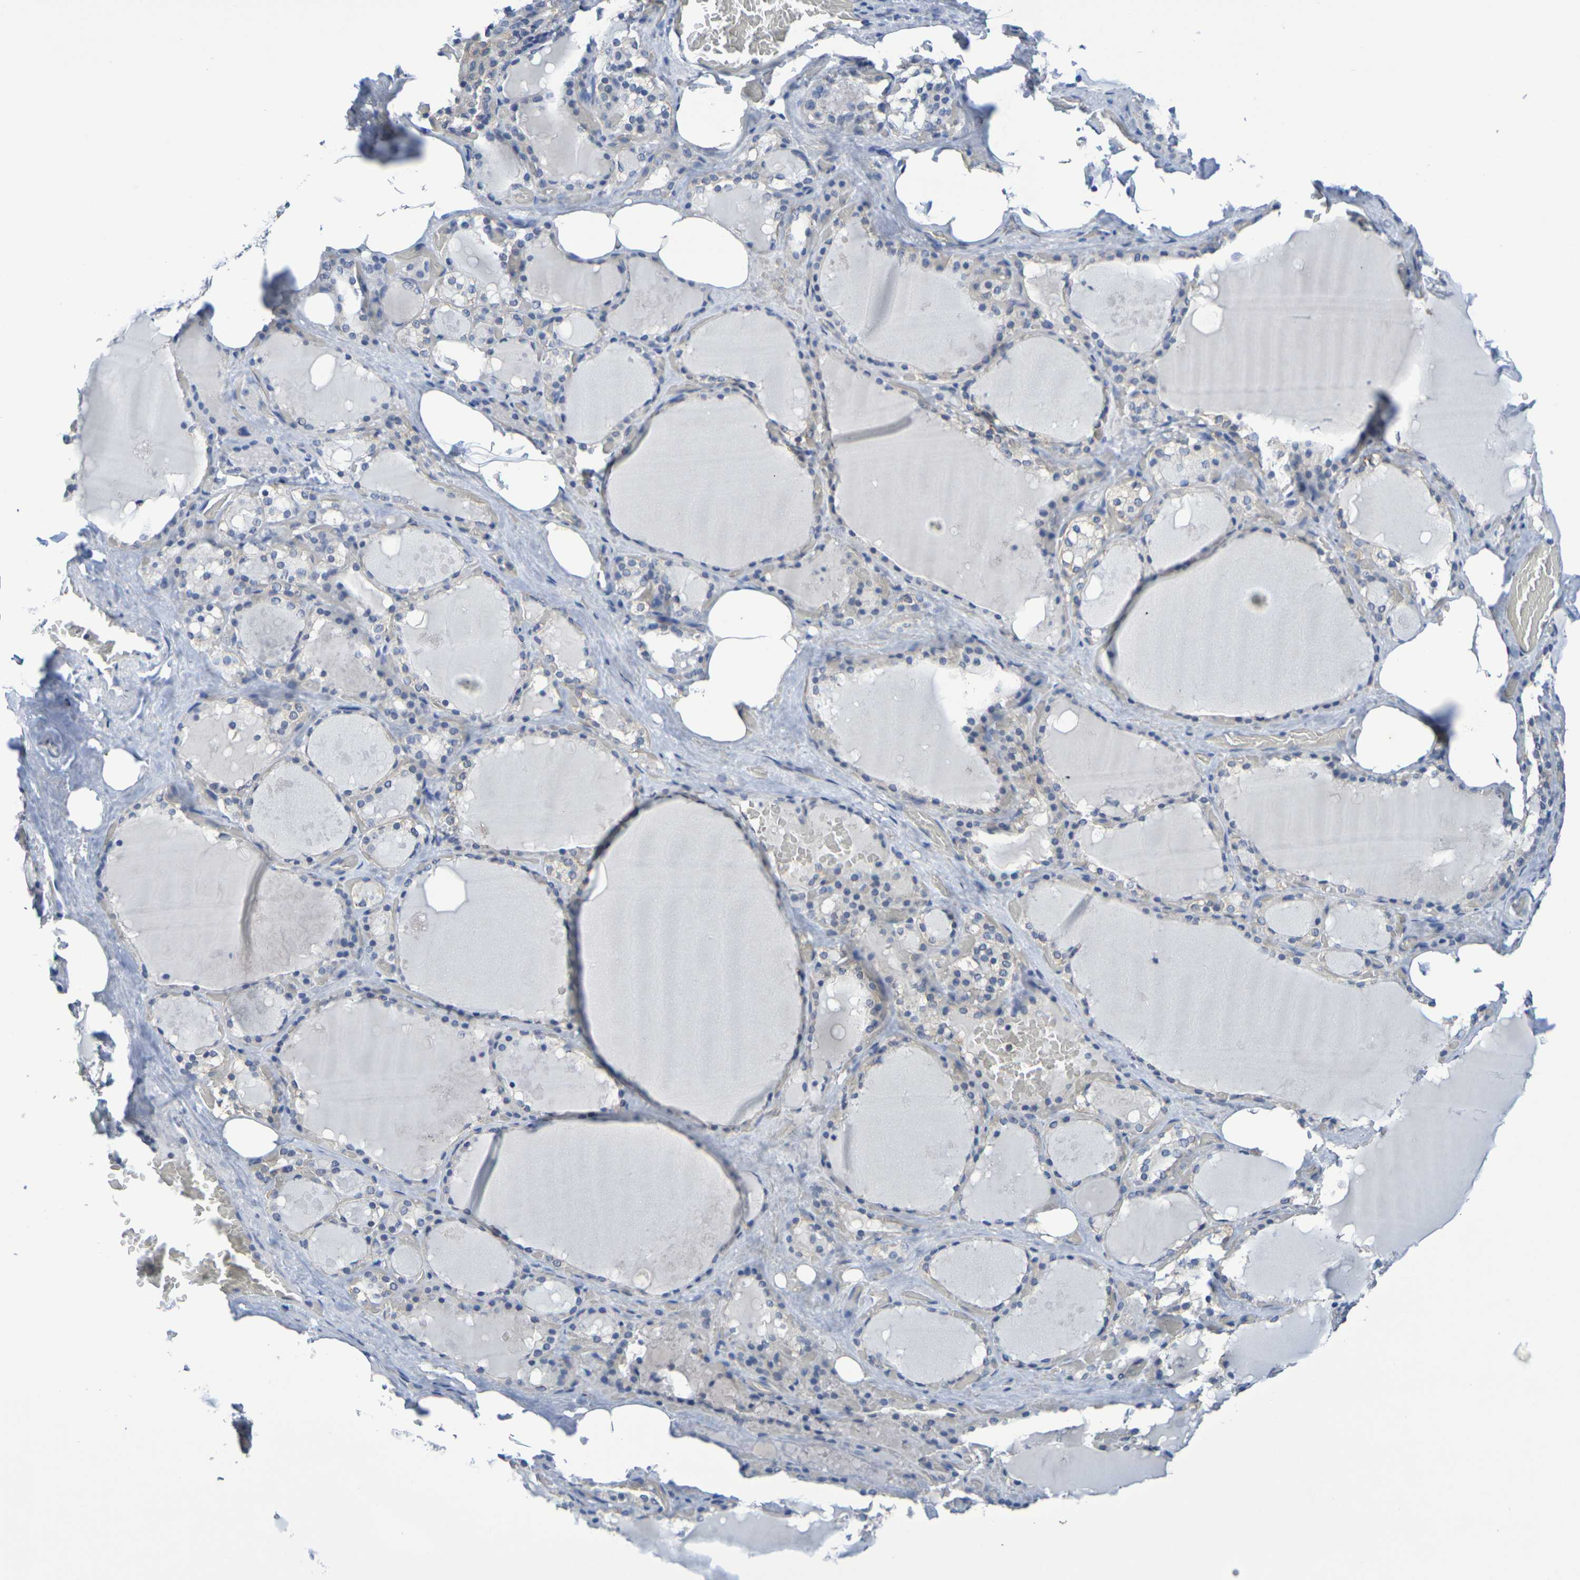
{"staining": {"intensity": "weak", "quantity": ">75%", "location": "cytoplasmic/membranous"}, "tissue": "thyroid gland", "cell_type": "Glandular cells", "image_type": "normal", "snomed": [{"axis": "morphology", "description": "Normal tissue, NOS"}, {"axis": "topography", "description": "Thyroid gland"}], "caption": "Protein staining by immunohistochemistry displays weak cytoplasmic/membranous positivity in about >75% of glandular cells in unremarkable thyroid gland.", "gene": "CHRNB1", "patient": {"sex": "male", "age": 61}}